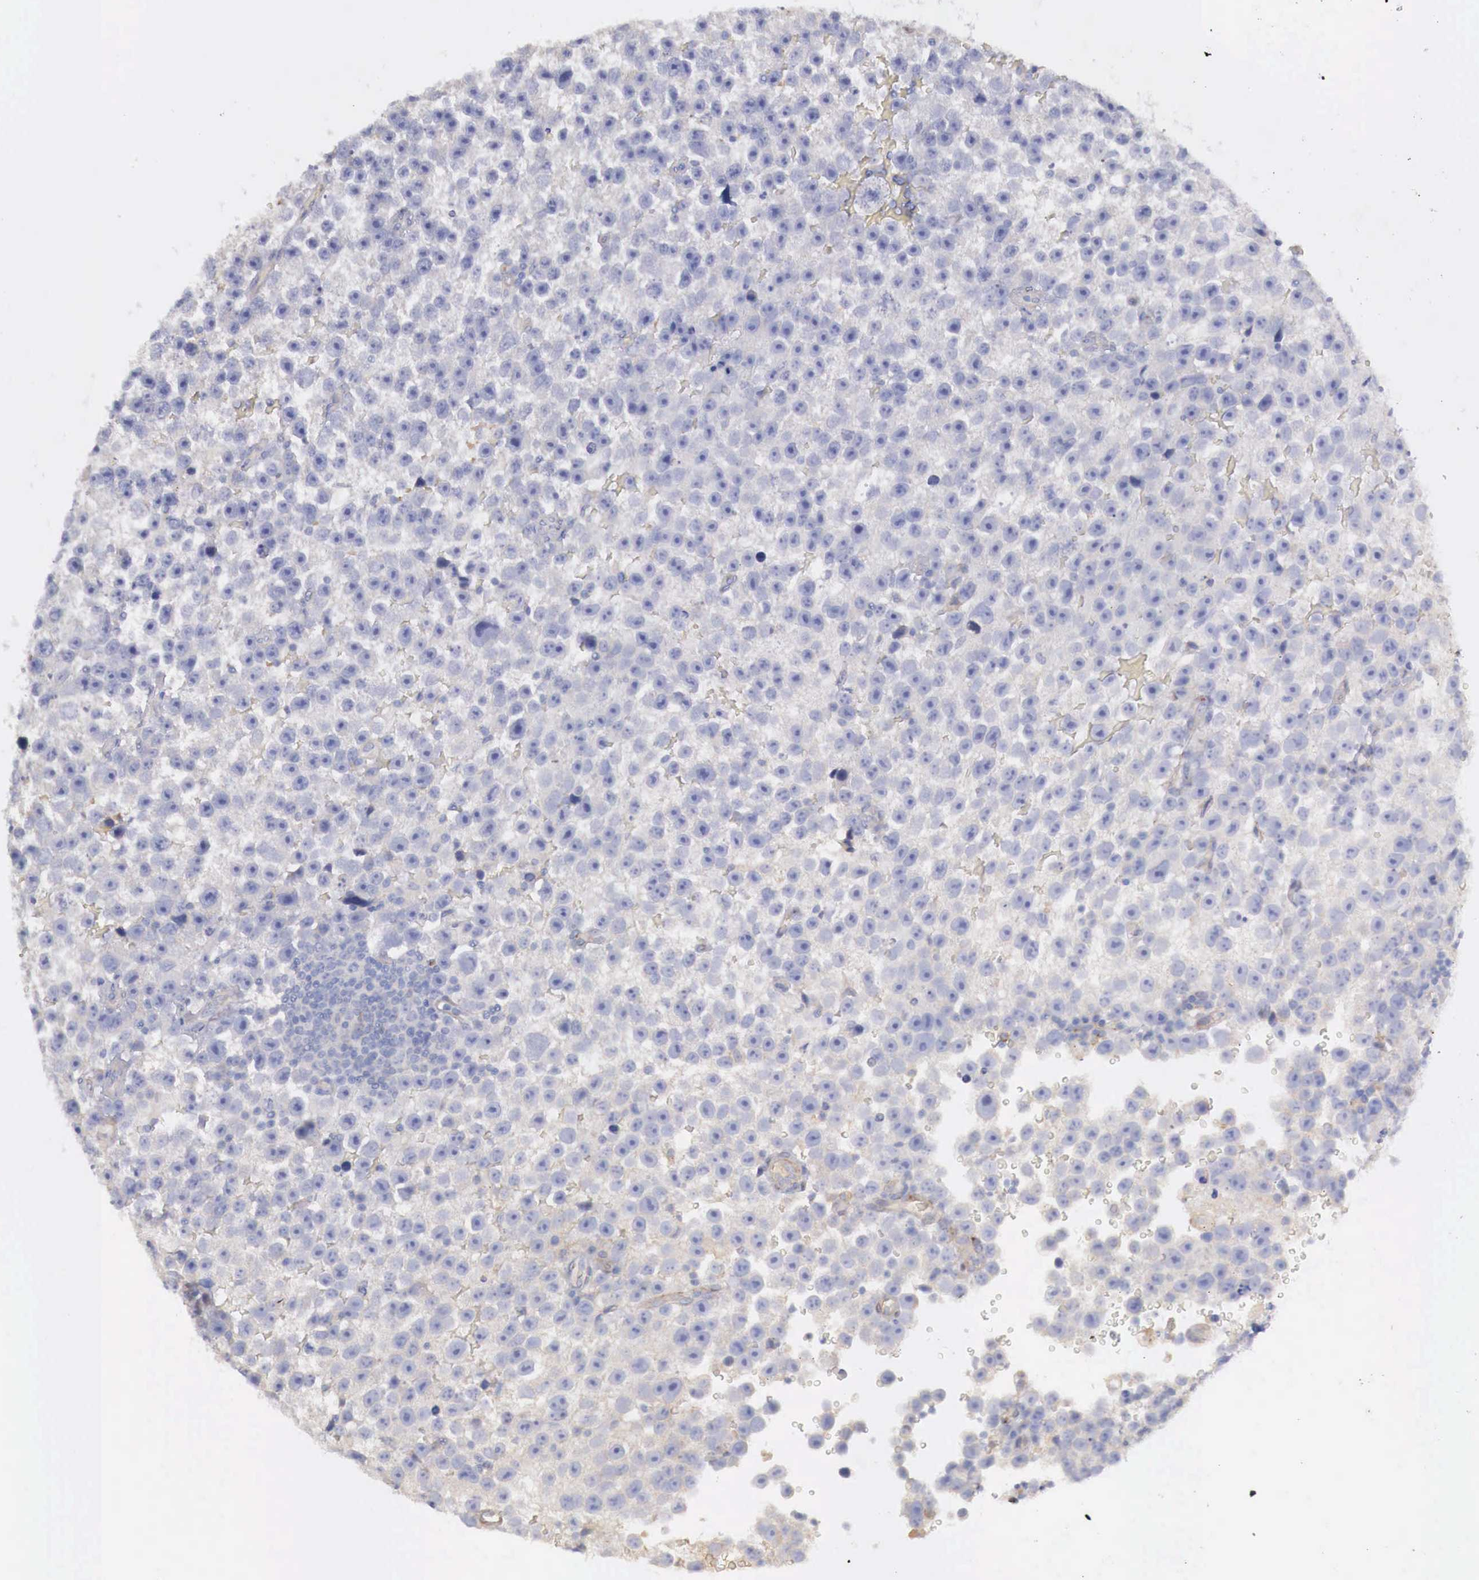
{"staining": {"intensity": "negative", "quantity": "none", "location": "none"}, "tissue": "testis cancer", "cell_type": "Tumor cells", "image_type": "cancer", "snomed": [{"axis": "morphology", "description": "Seminoma, NOS"}, {"axis": "topography", "description": "Testis"}], "caption": "This is an IHC micrograph of human testis cancer (seminoma). There is no expression in tumor cells.", "gene": "KLHDC7B", "patient": {"sex": "male", "age": 33}}